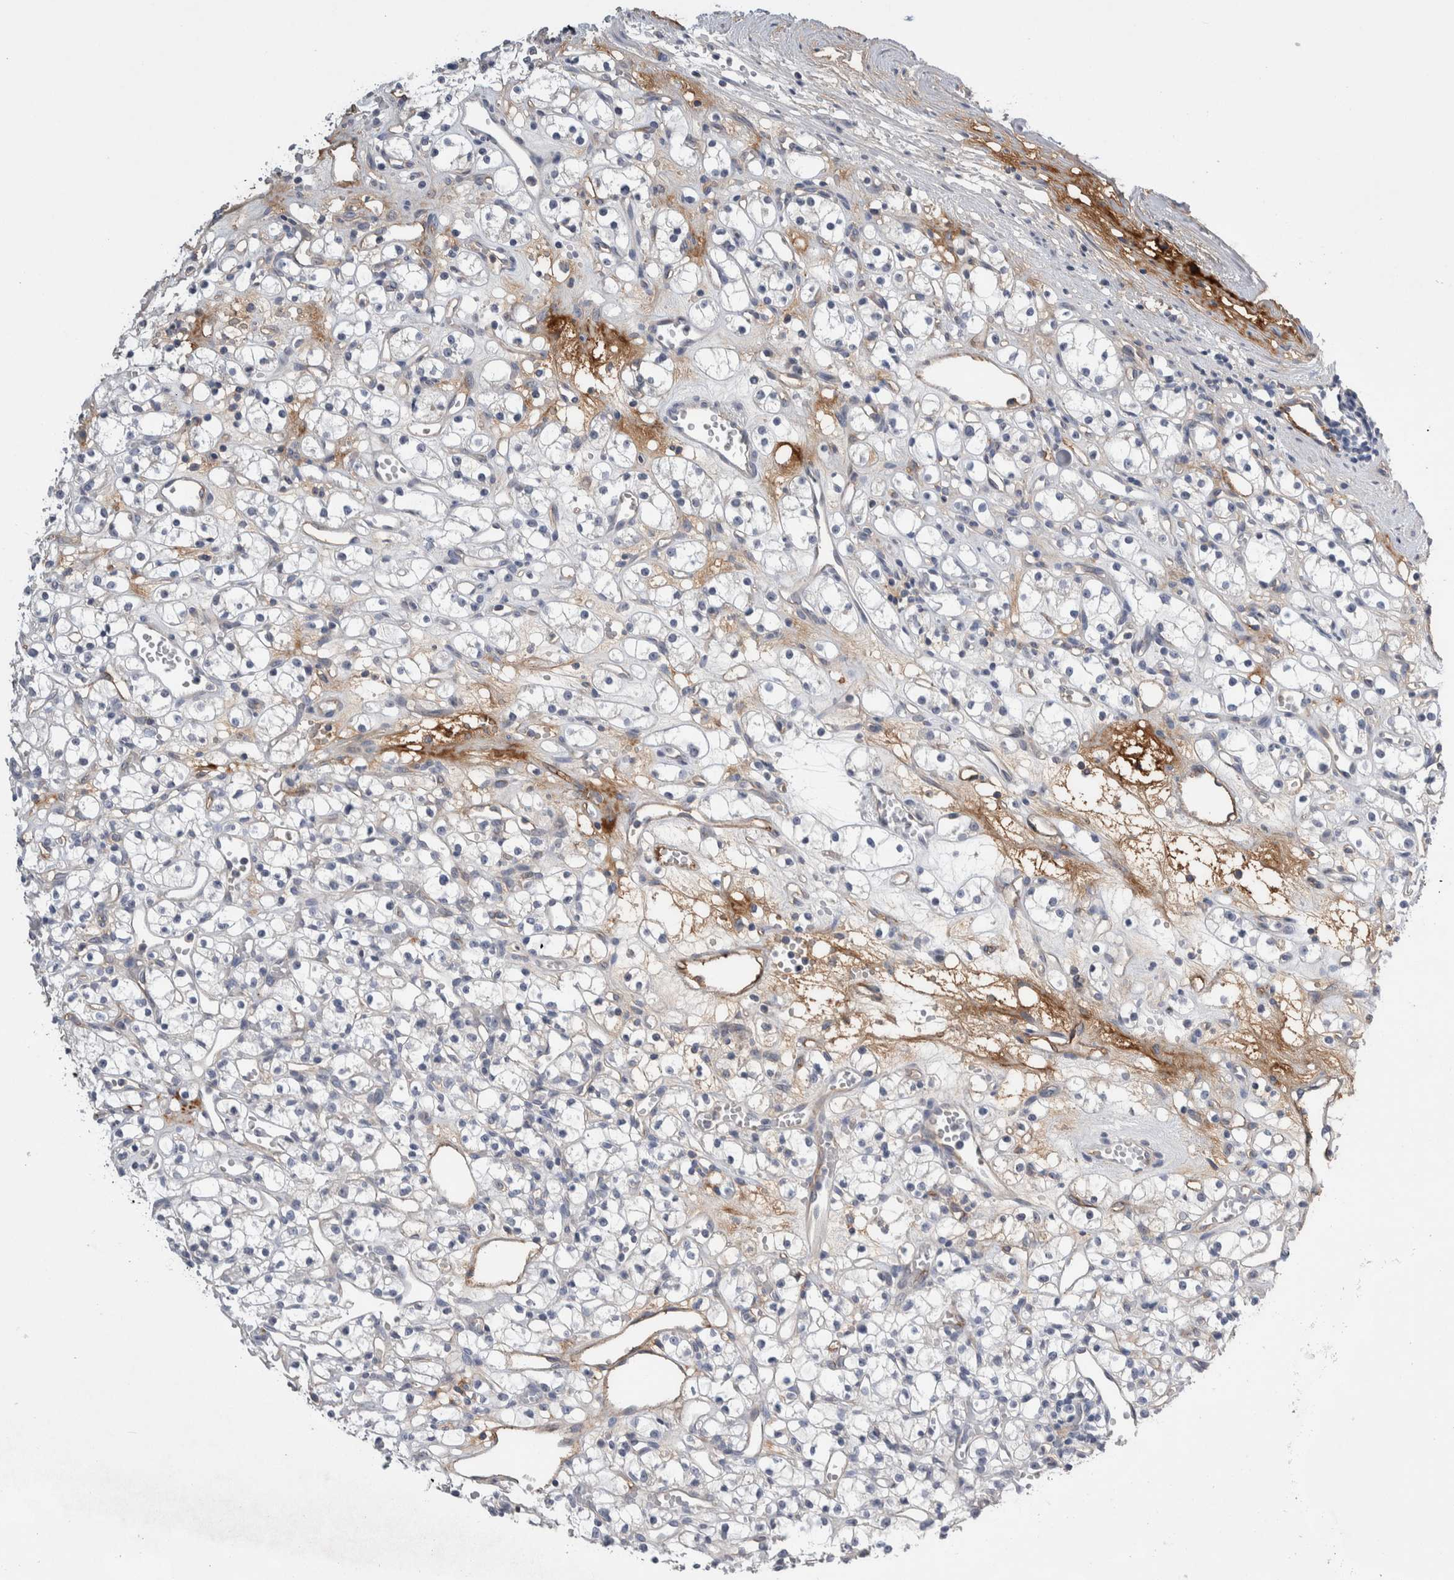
{"staining": {"intensity": "negative", "quantity": "none", "location": "none"}, "tissue": "renal cancer", "cell_type": "Tumor cells", "image_type": "cancer", "snomed": [{"axis": "morphology", "description": "Adenocarcinoma, NOS"}, {"axis": "topography", "description": "Kidney"}], "caption": "High power microscopy image of an IHC photomicrograph of renal adenocarcinoma, revealing no significant expression in tumor cells.", "gene": "CEP131", "patient": {"sex": "female", "age": 59}}